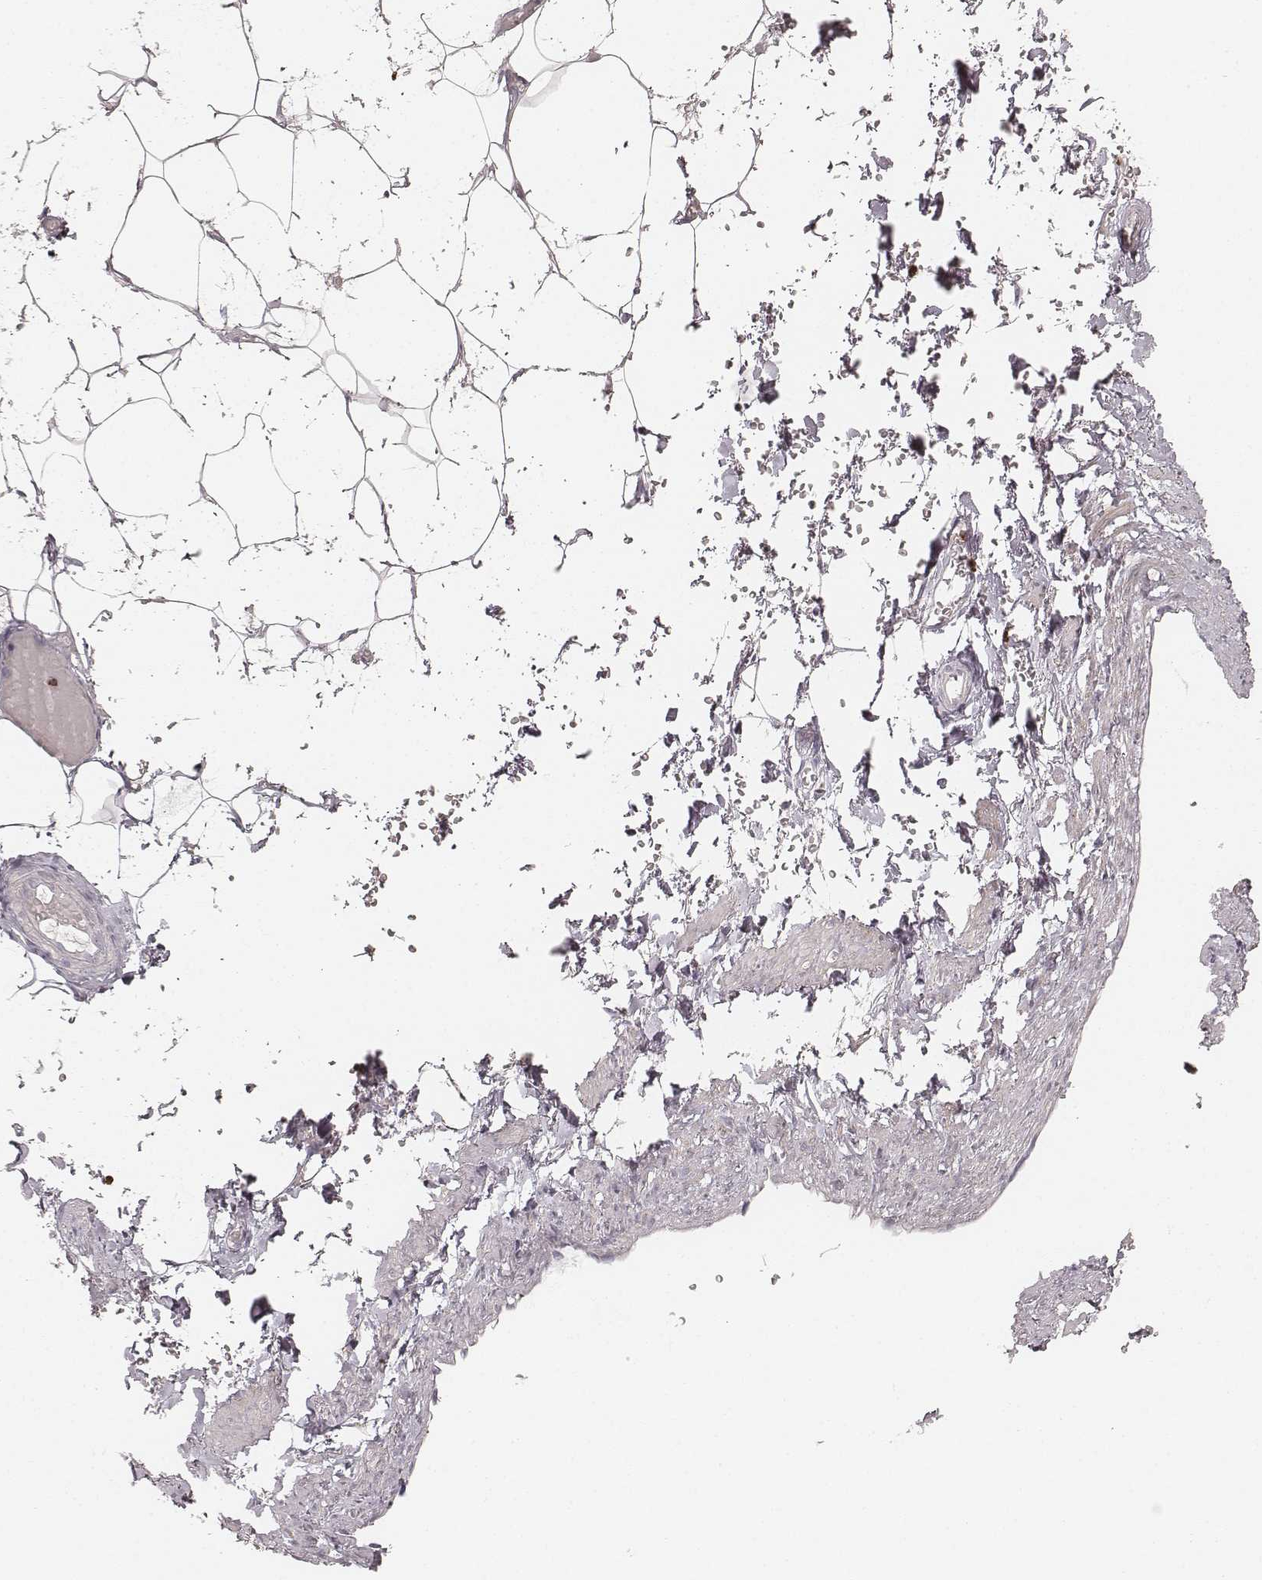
{"staining": {"intensity": "negative", "quantity": "none", "location": "none"}, "tissue": "adipose tissue", "cell_type": "Adipocytes", "image_type": "normal", "snomed": [{"axis": "morphology", "description": "Normal tissue, NOS"}, {"axis": "topography", "description": "Prostate"}, {"axis": "topography", "description": "Peripheral nerve tissue"}], "caption": "Immunohistochemistry photomicrograph of unremarkable adipose tissue stained for a protein (brown), which shows no positivity in adipocytes.", "gene": "ABCA7", "patient": {"sex": "male", "age": 55}}